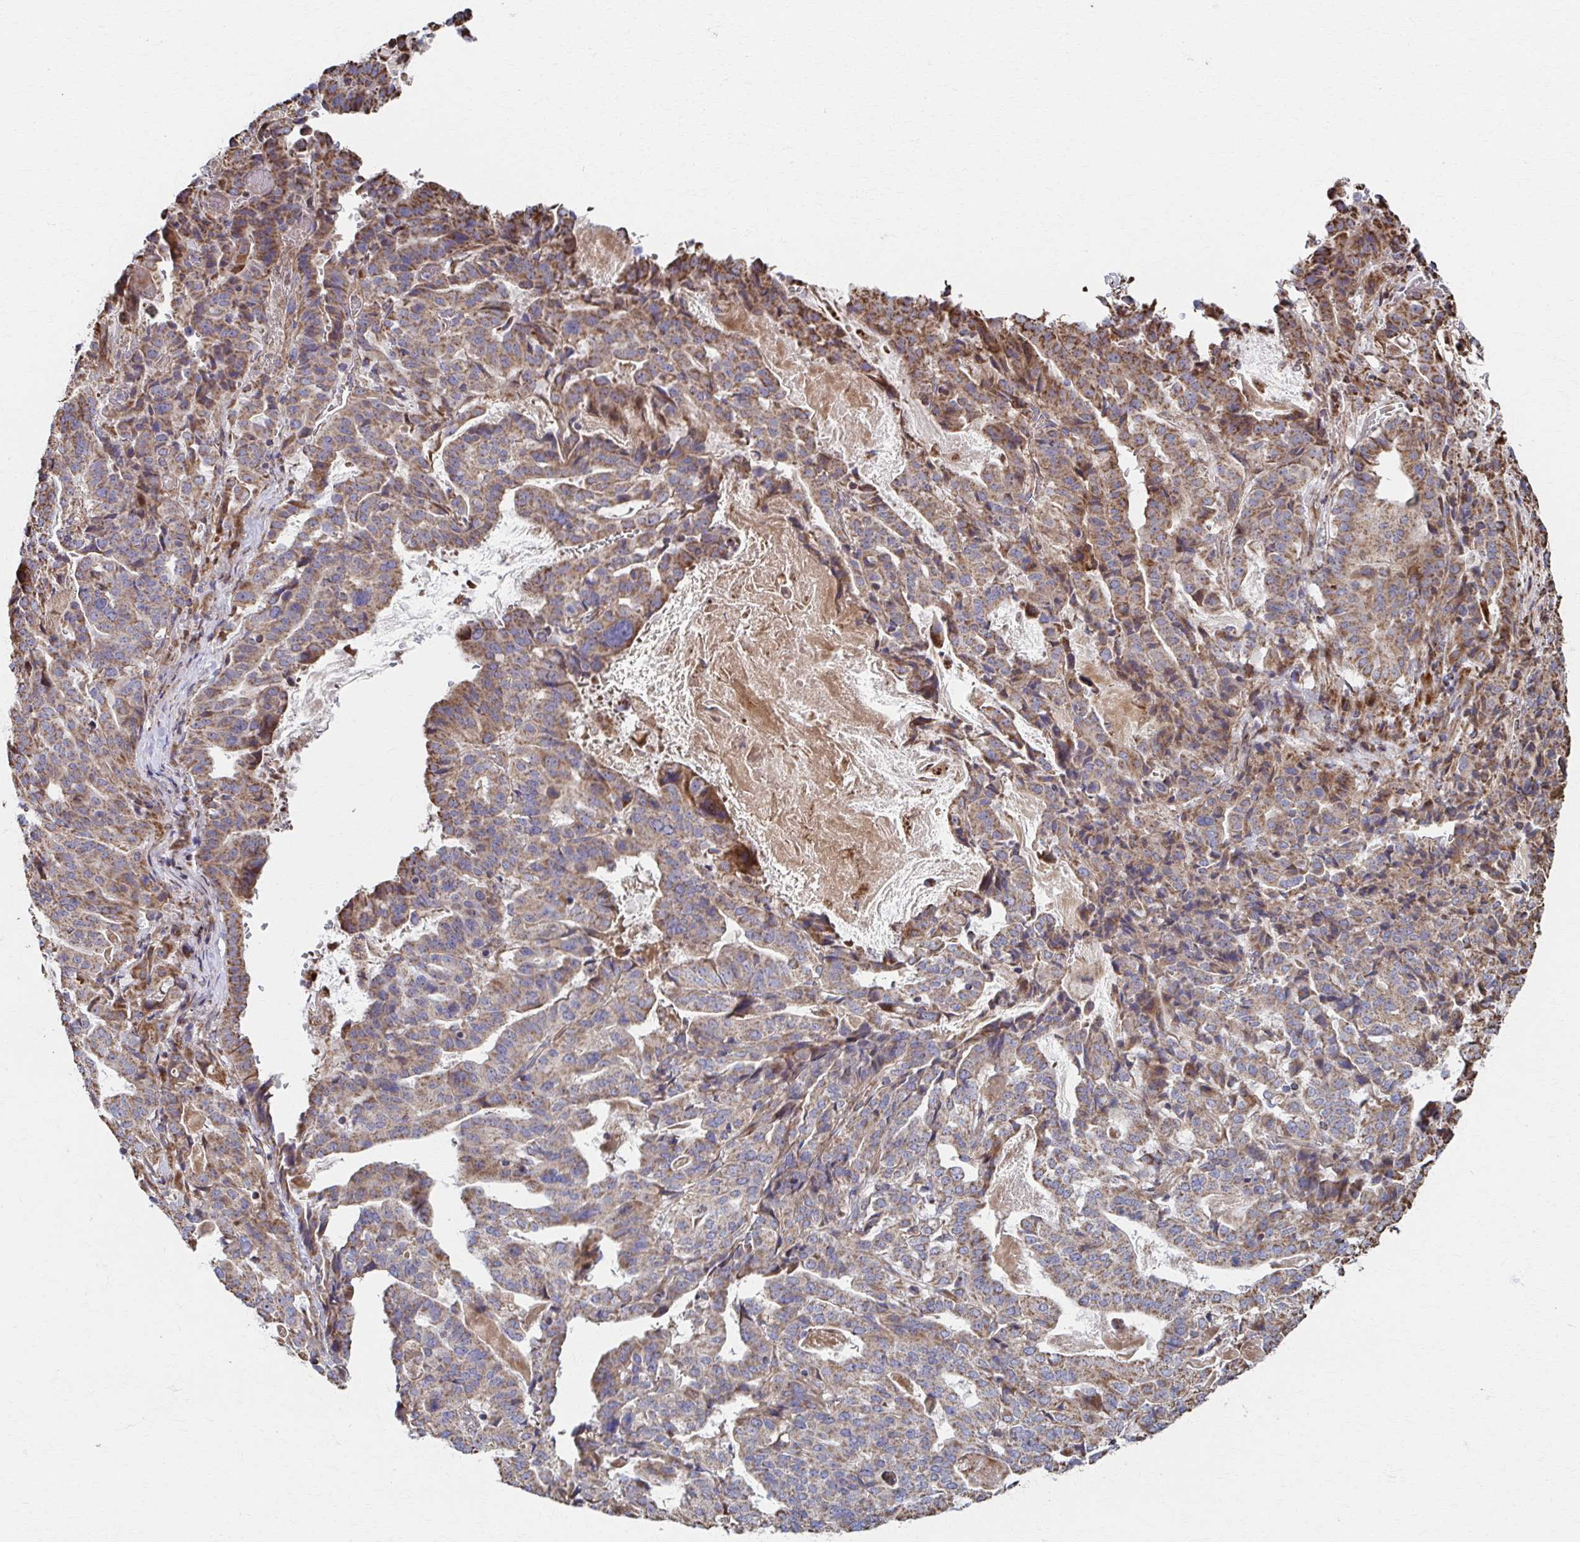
{"staining": {"intensity": "moderate", "quantity": ">75%", "location": "cytoplasmic/membranous"}, "tissue": "stomach cancer", "cell_type": "Tumor cells", "image_type": "cancer", "snomed": [{"axis": "morphology", "description": "Adenocarcinoma, NOS"}, {"axis": "topography", "description": "Stomach"}], "caption": "Adenocarcinoma (stomach) stained with DAB immunohistochemistry reveals medium levels of moderate cytoplasmic/membranous expression in approximately >75% of tumor cells.", "gene": "SAT1", "patient": {"sex": "male", "age": 48}}